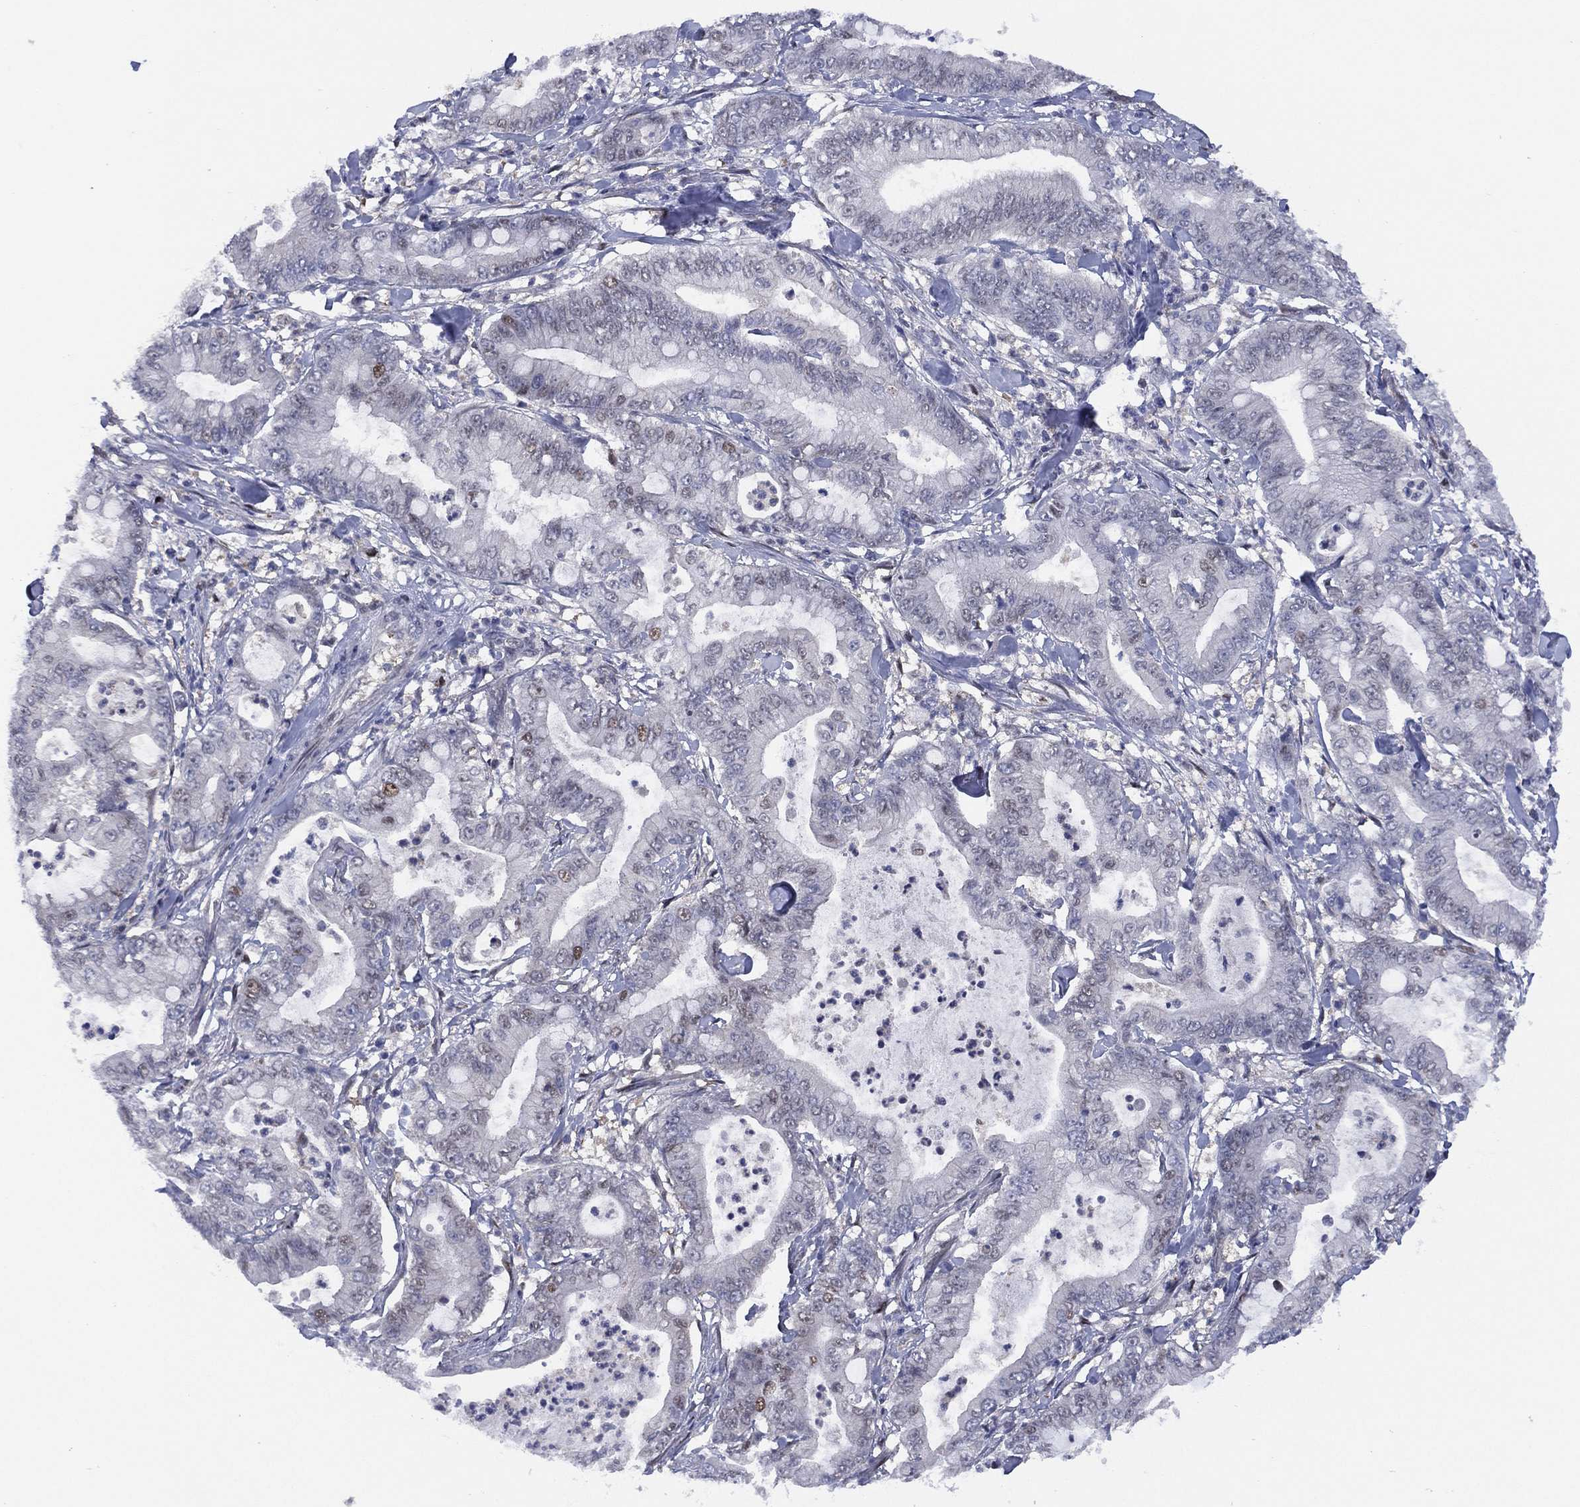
{"staining": {"intensity": "weak", "quantity": "<25%", "location": "nuclear"}, "tissue": "pancreatic cancer", "cell_type": "Tumor cells", "image_type": "cancer", "snomed": [{"axis": "morphology", "description": "Adenocarcinoma, NOS"}, {"axis": "topography", "description": "Pancreas"}], "caption": "Tumor cells are negative for brown protein staining in adenocarcinoma (pancreatic).", "gene": "SLC4A4", "patient": {"sex": "male", "age": 71}}